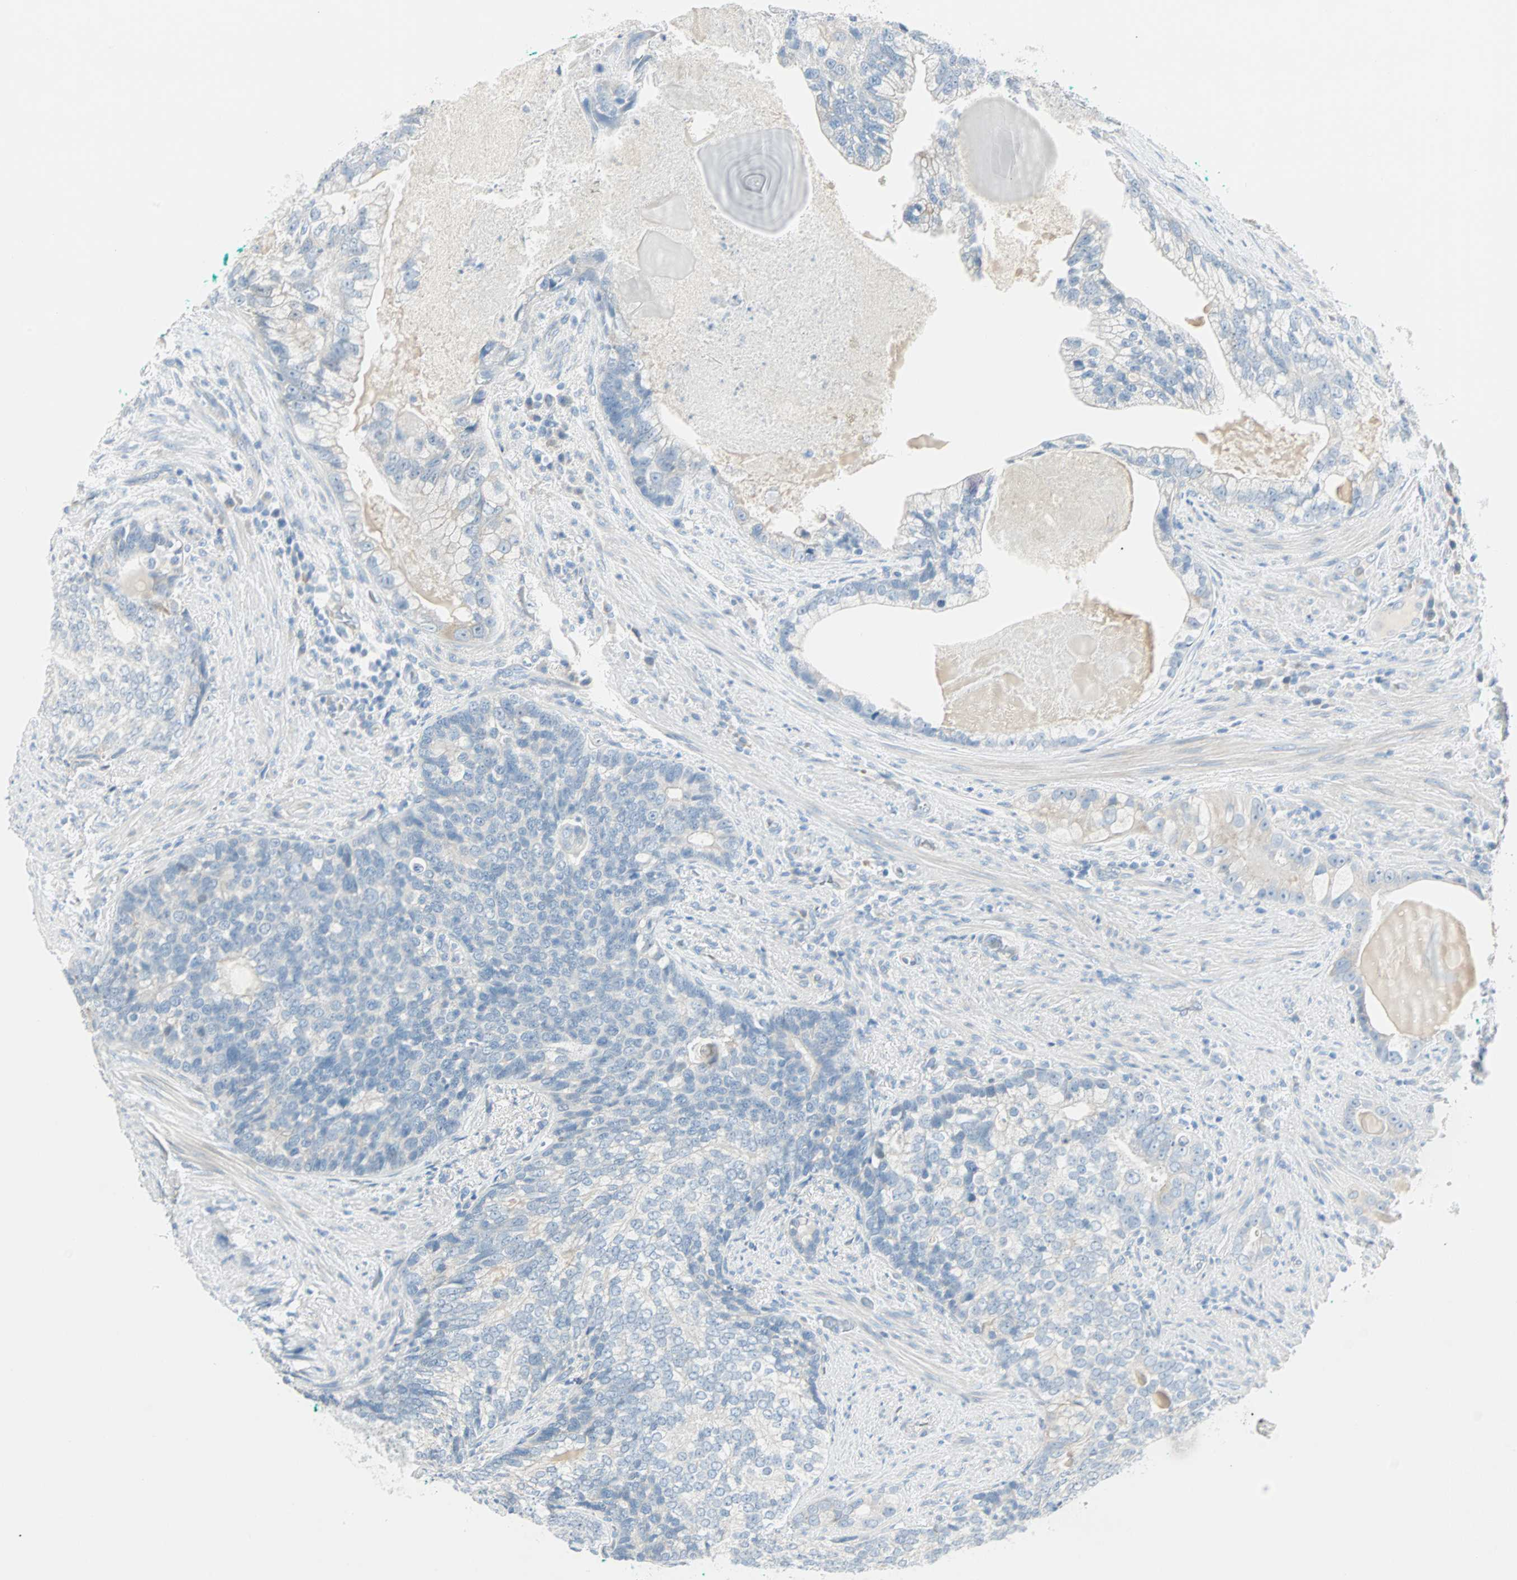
{"staining": {"intensity": "negative", "quantity": "none", "location": "none"}, "tissue": "prostate cancer", "cell_type": "Tumor cells", "image_type": "cancer", "snomed": [{"axis": "morphology", "description": "Adenocarcinoma, High grade"}, {"axis": "topography", "description": "Prostate"}], "caption": "The micrograph shows no significant staining in tumor cells of prostate cancer.", "gene": "SULT1C2", "patient": {"sex": "male", "age": 66}}